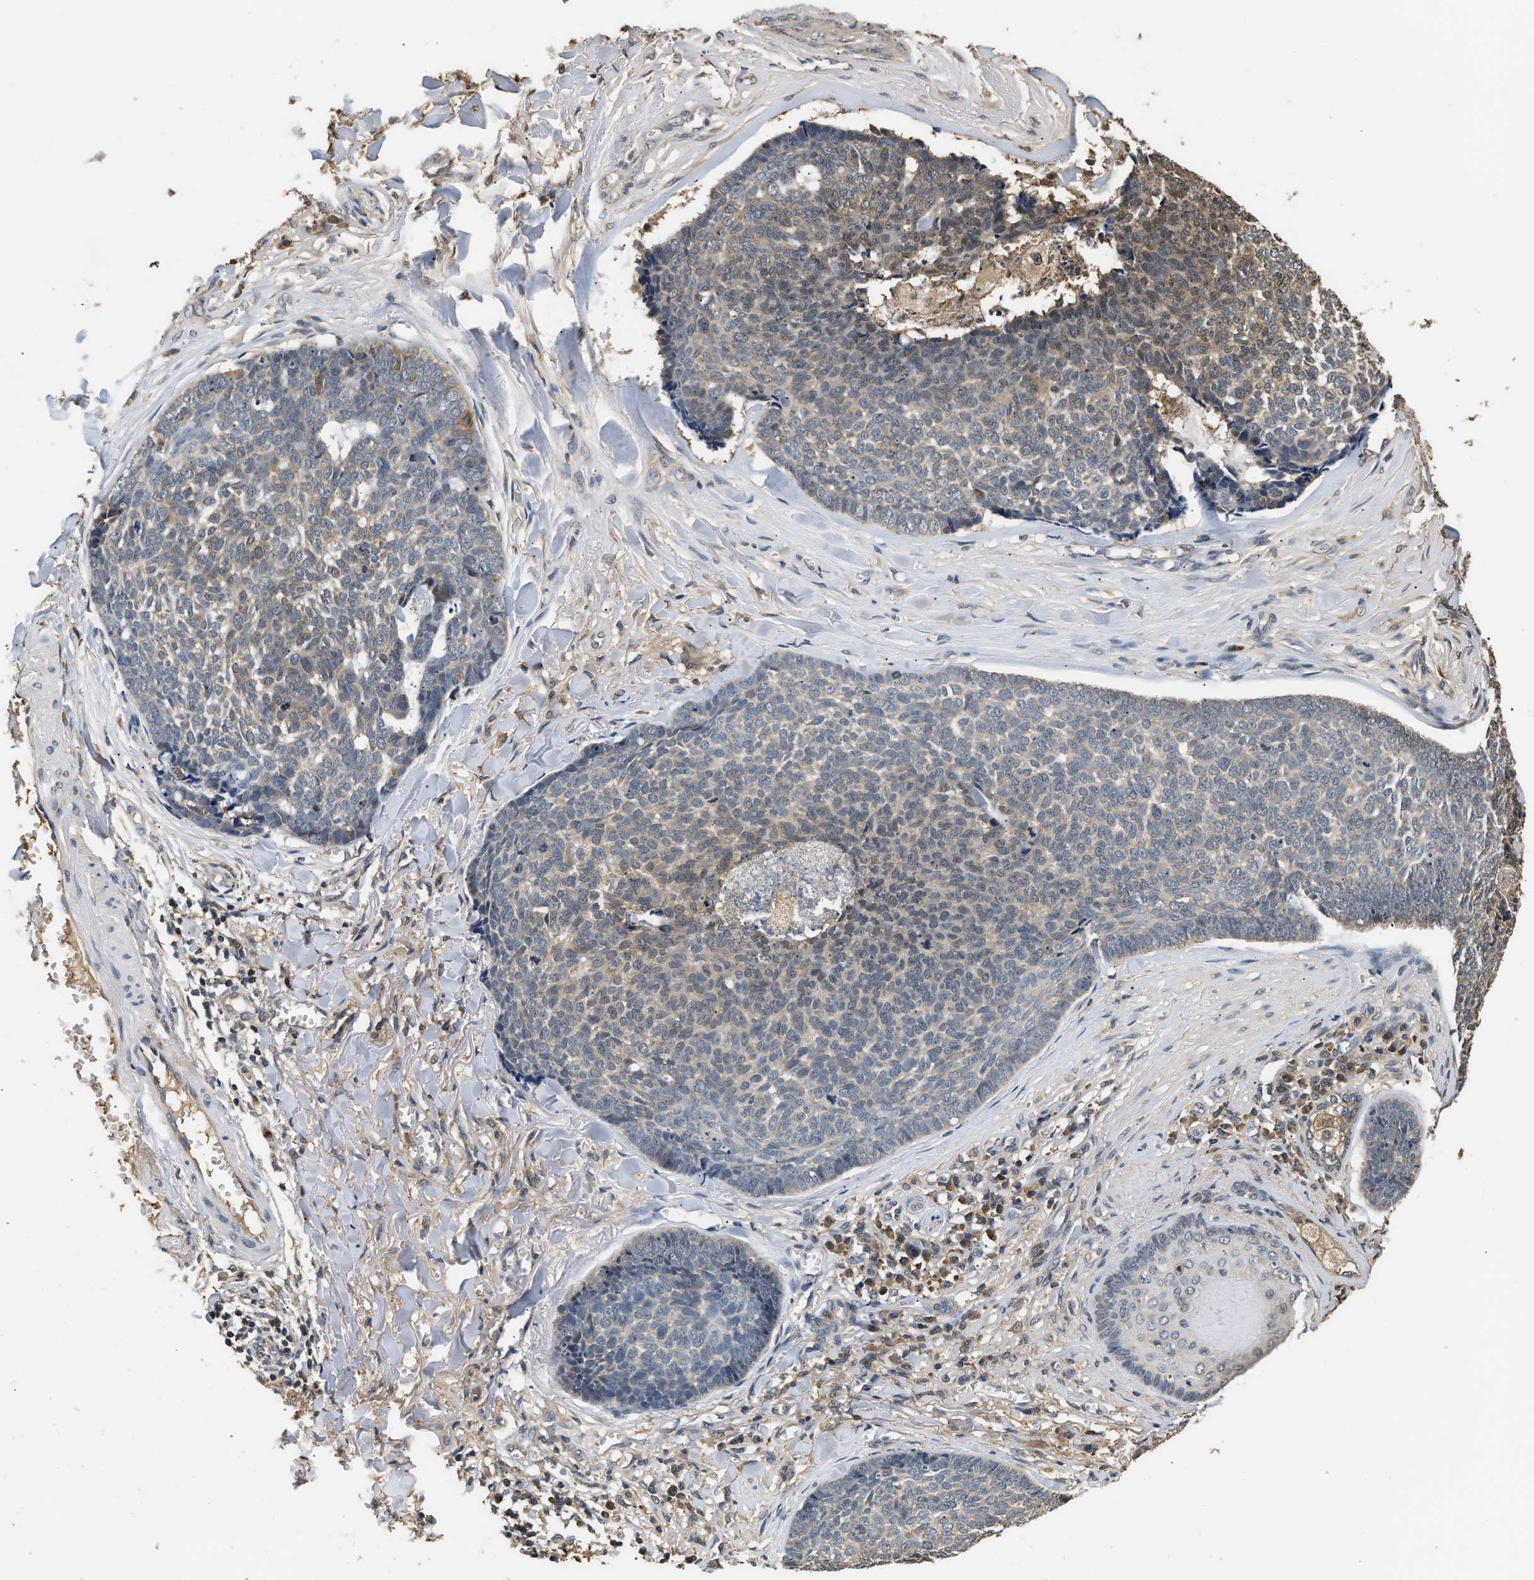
{"staining": {"intensity": "weak", "quantity": "<25%", "location": "cytoplasmic/membranous"}, "tissue": "skin cancer", "cell_type": "Tumor cells", "image_type": "cancer", "snomed": [{"axis": "morphology", "description": "Normal tissue, NOS"}, {"axis": "morphology", "description": "Basal cell carcinoma"}, {"axis": "topography", "description": "Skin"}], "caption": "A micrograph of human basal cell carcinoma (skin) is negative for staining in tumor cells. Nuclei are stained in blue.", "gene": "GPI", "patient": {"sex": "male", "age": 79}}